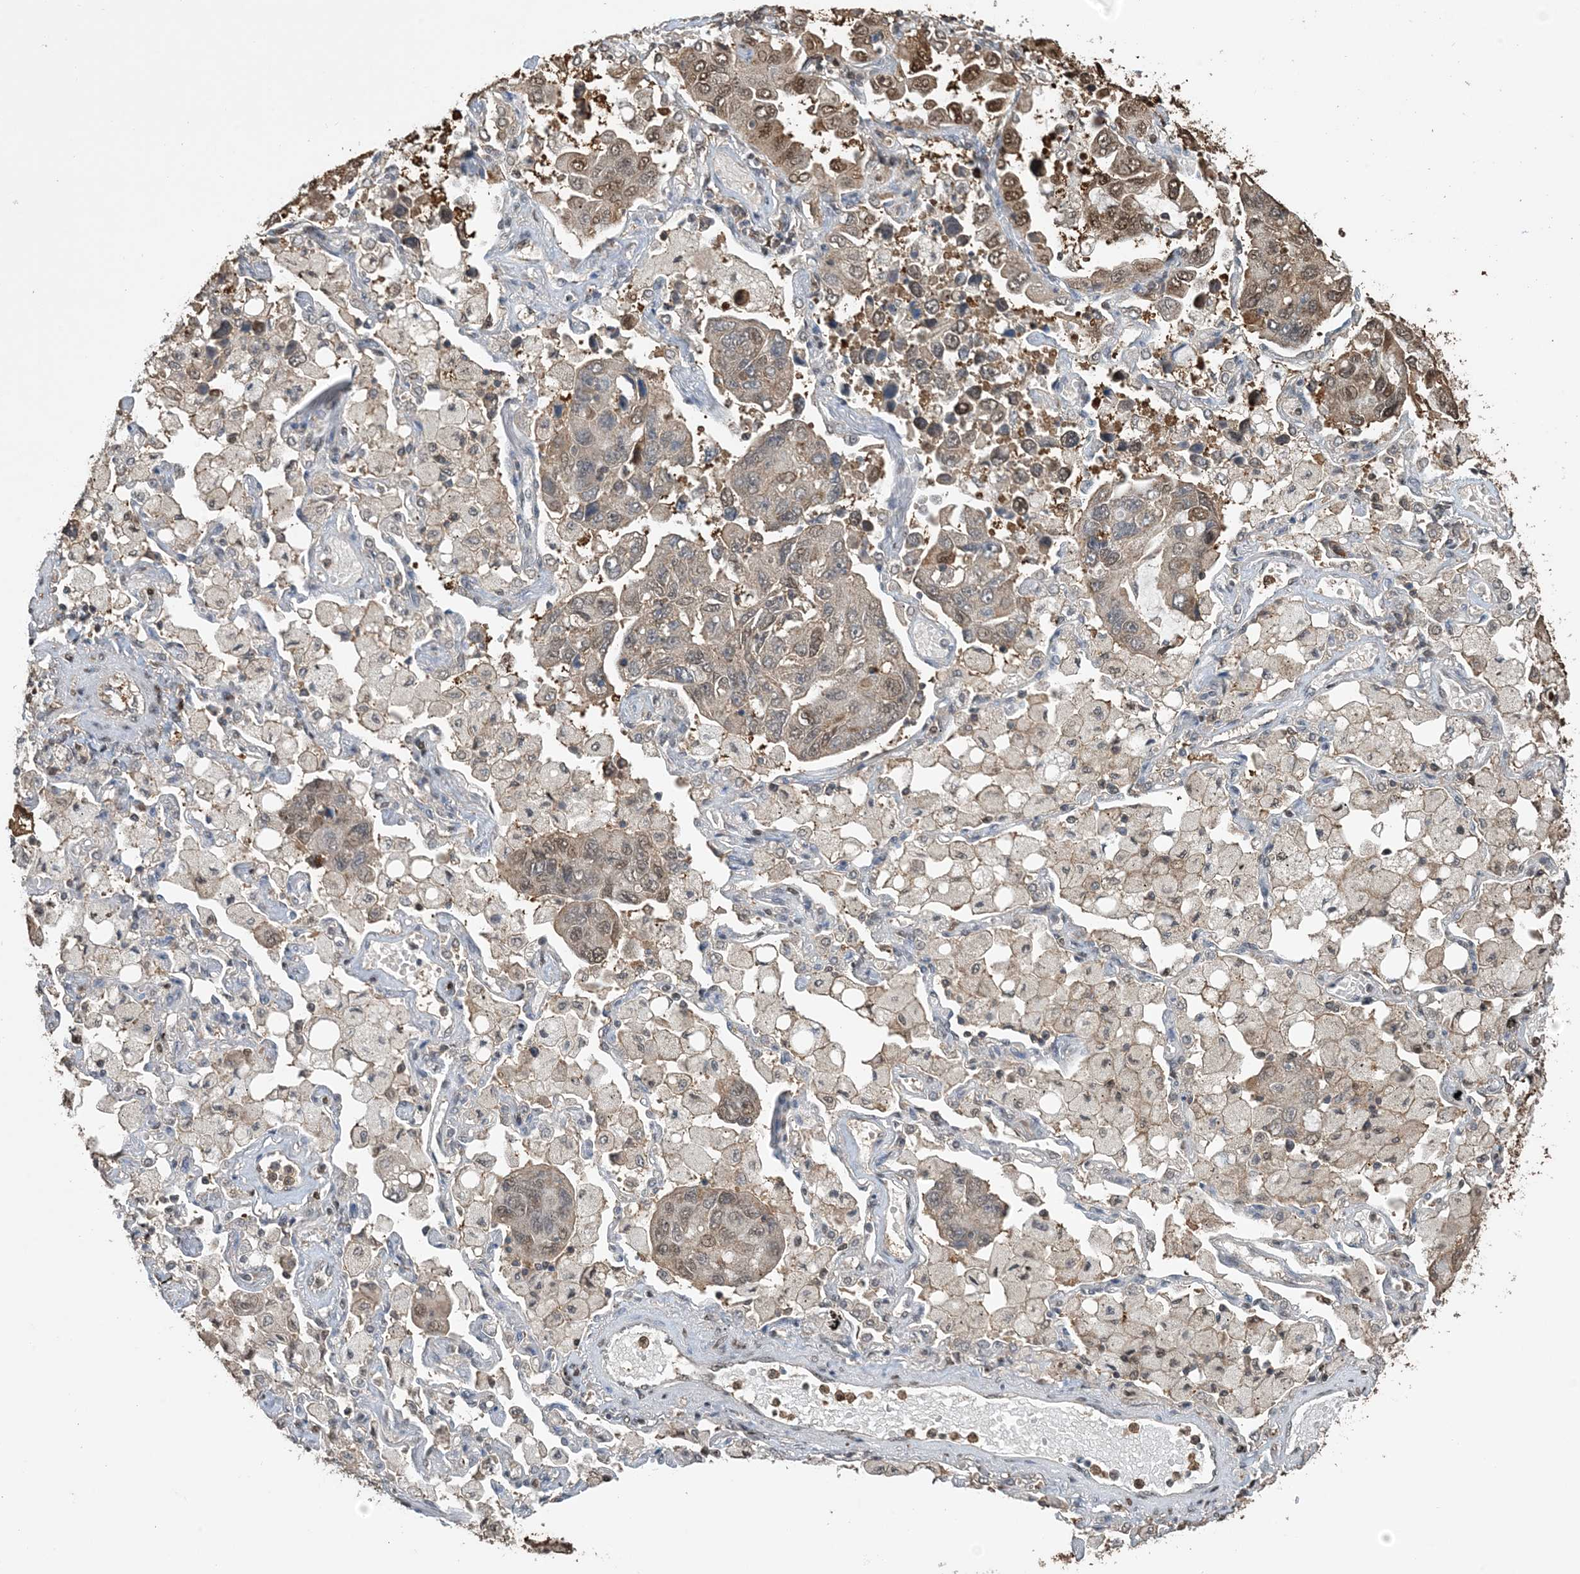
{"staining": {"intensity": "moderate", "quantity": "<25%", "location": "nuclear"}, "tissue": "lung cancer", "cell_type": "Tumor cells", "image_type": "cancer", "snomed": [{"axis": "morphology", "description": "Adenocarcinoma, NOS"}, {"axis": "topography", "description": "Lung"}], "caption": "The photomicrograph displays staining of adenocarcinoma (lung), revealing moderate nuclear protein staining (brown color) within tumor cells.", "gene": "HSPA1A", "patient": {"sex": "male", "age": 64}}